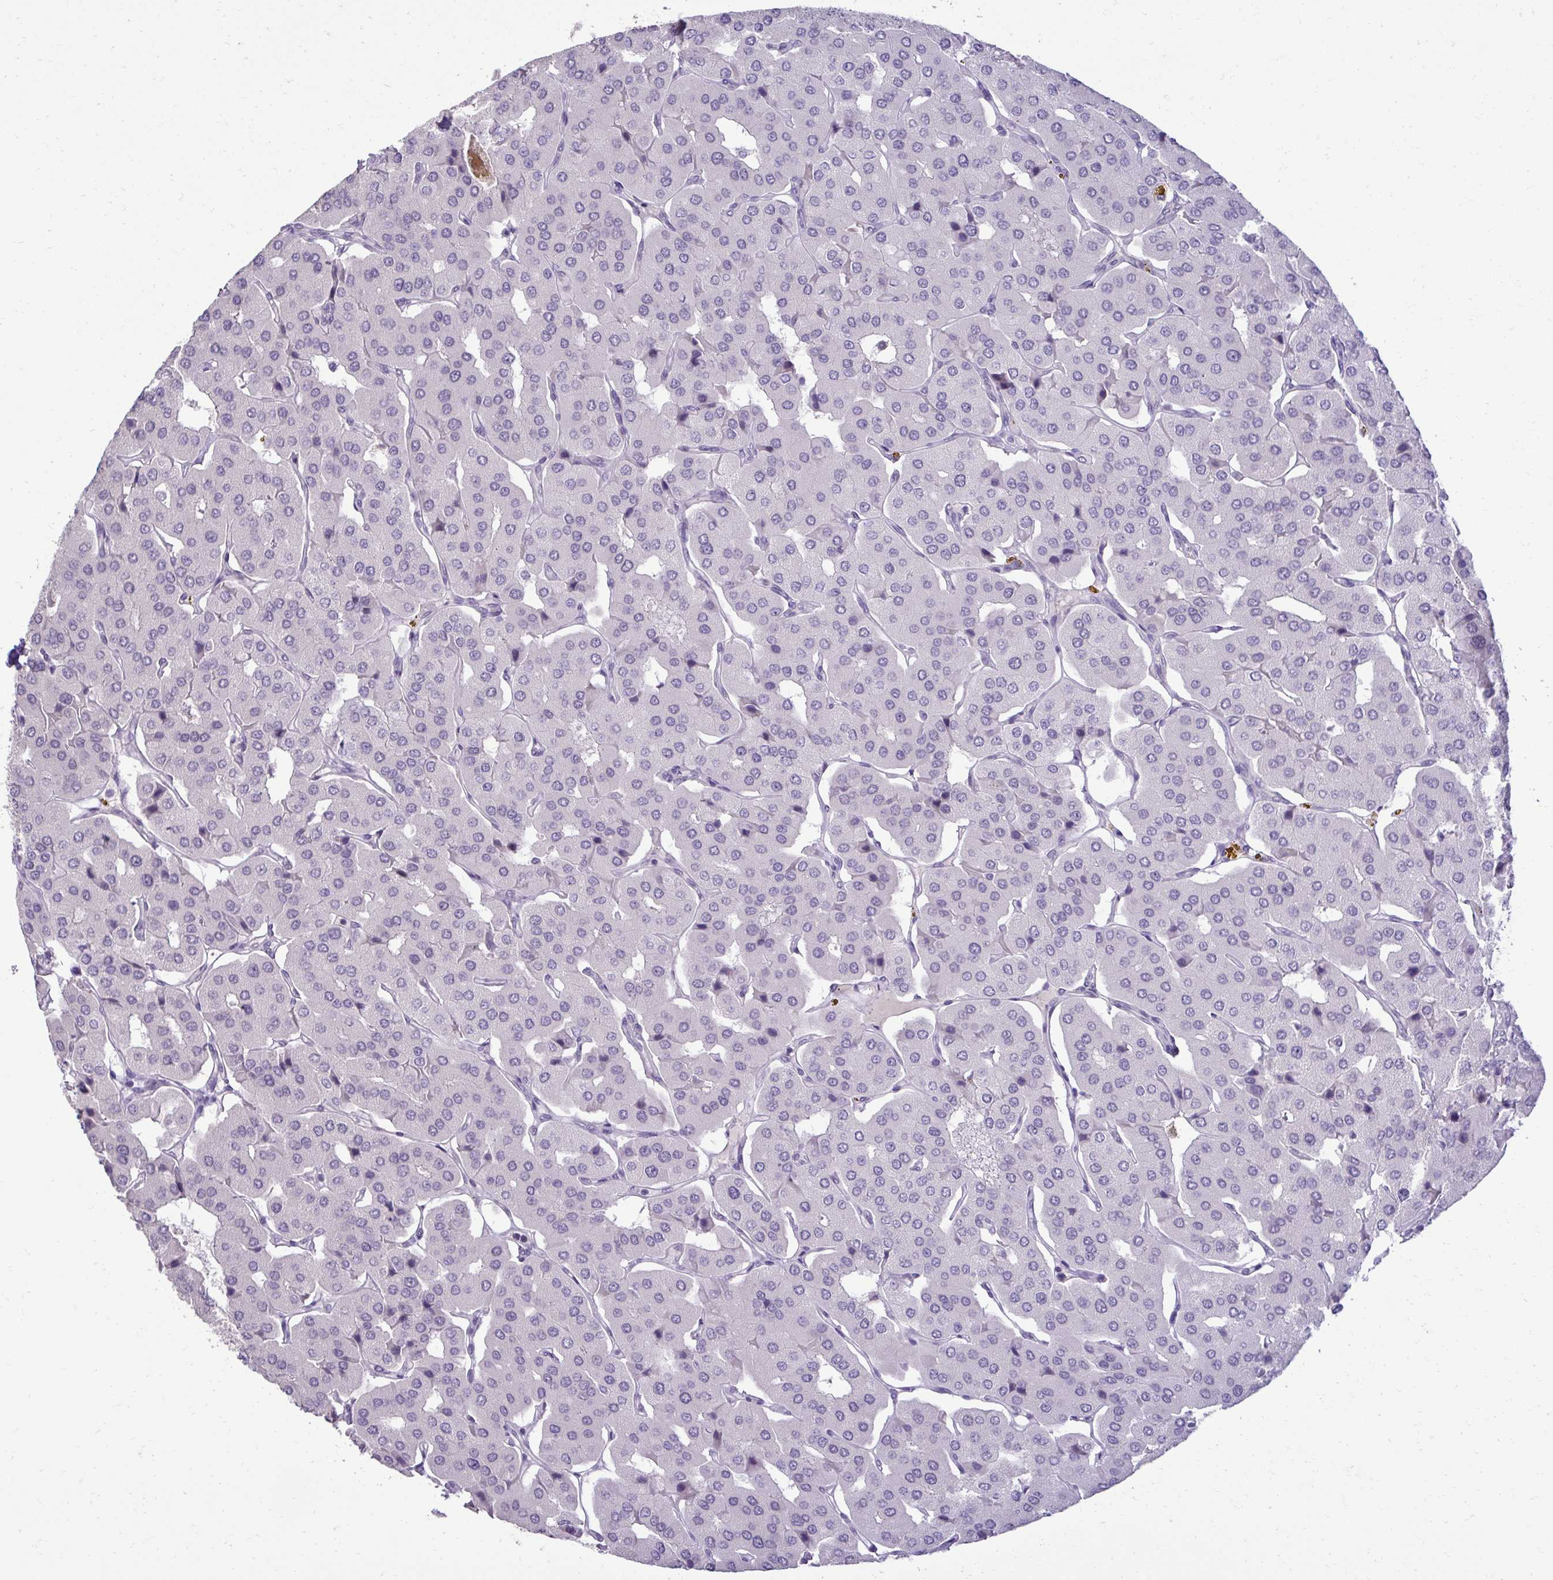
{"staining": {"intensity": "negative", "quantity": "none", "location": "none"}, "tissue": "parathyroid gland", "cell_type": "Glandular cells", "image_type": "normal", "snomed": [{"axis": "morphology", "description": "Normal tissue, NOS"}, {"axis": "morphology", "description": "Adenoma, NOS"}, {"axis": "topography", "description": "Parathyroid gland"}], "caption": "IHC histopathology image of normal human parathyroid gland stained for a protein (brown), which shows no staining in glandular cells.", "gene": "SLC30A3", "patient": {"sex": "female", "age": 86}}